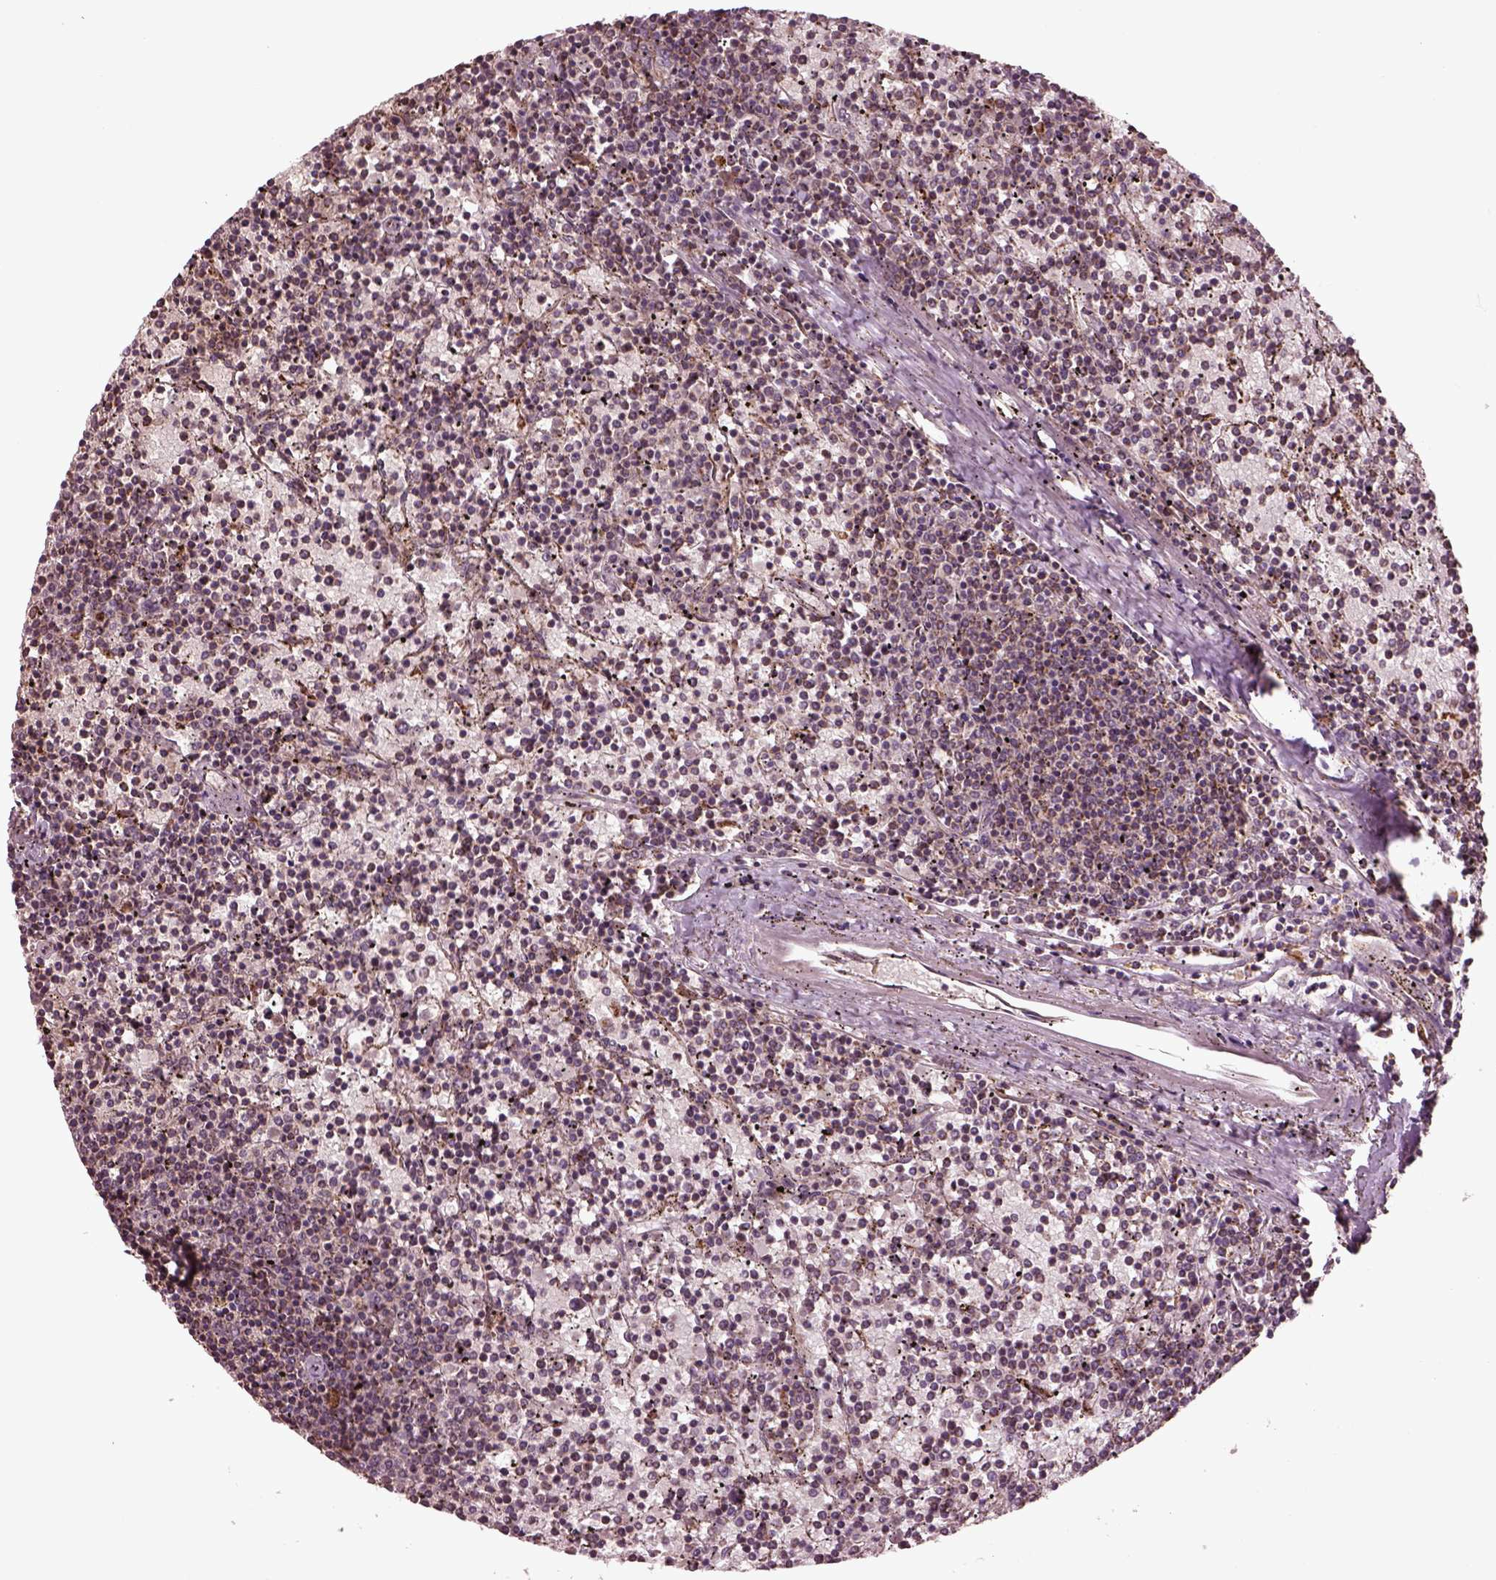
{"staining": {"intensity": "negative", "quantity": "none", "location": "none"}, "tissue": "lymphoma", "cell_type": "Tumor cells", "image_type": "cancer", "snomed": [{"axis": "morphology", "description": "Malignant lymphoma, non-Hodgkin's type, Low grade"}, {"axis": "topography", "description": "Spleen"}], "caption": "Immunohistochemistry (IHC) of human lymphoma shows no expression in tumor cells.", "gene": "TMEM254", "patient": {"sex": "female", "age": 77}}